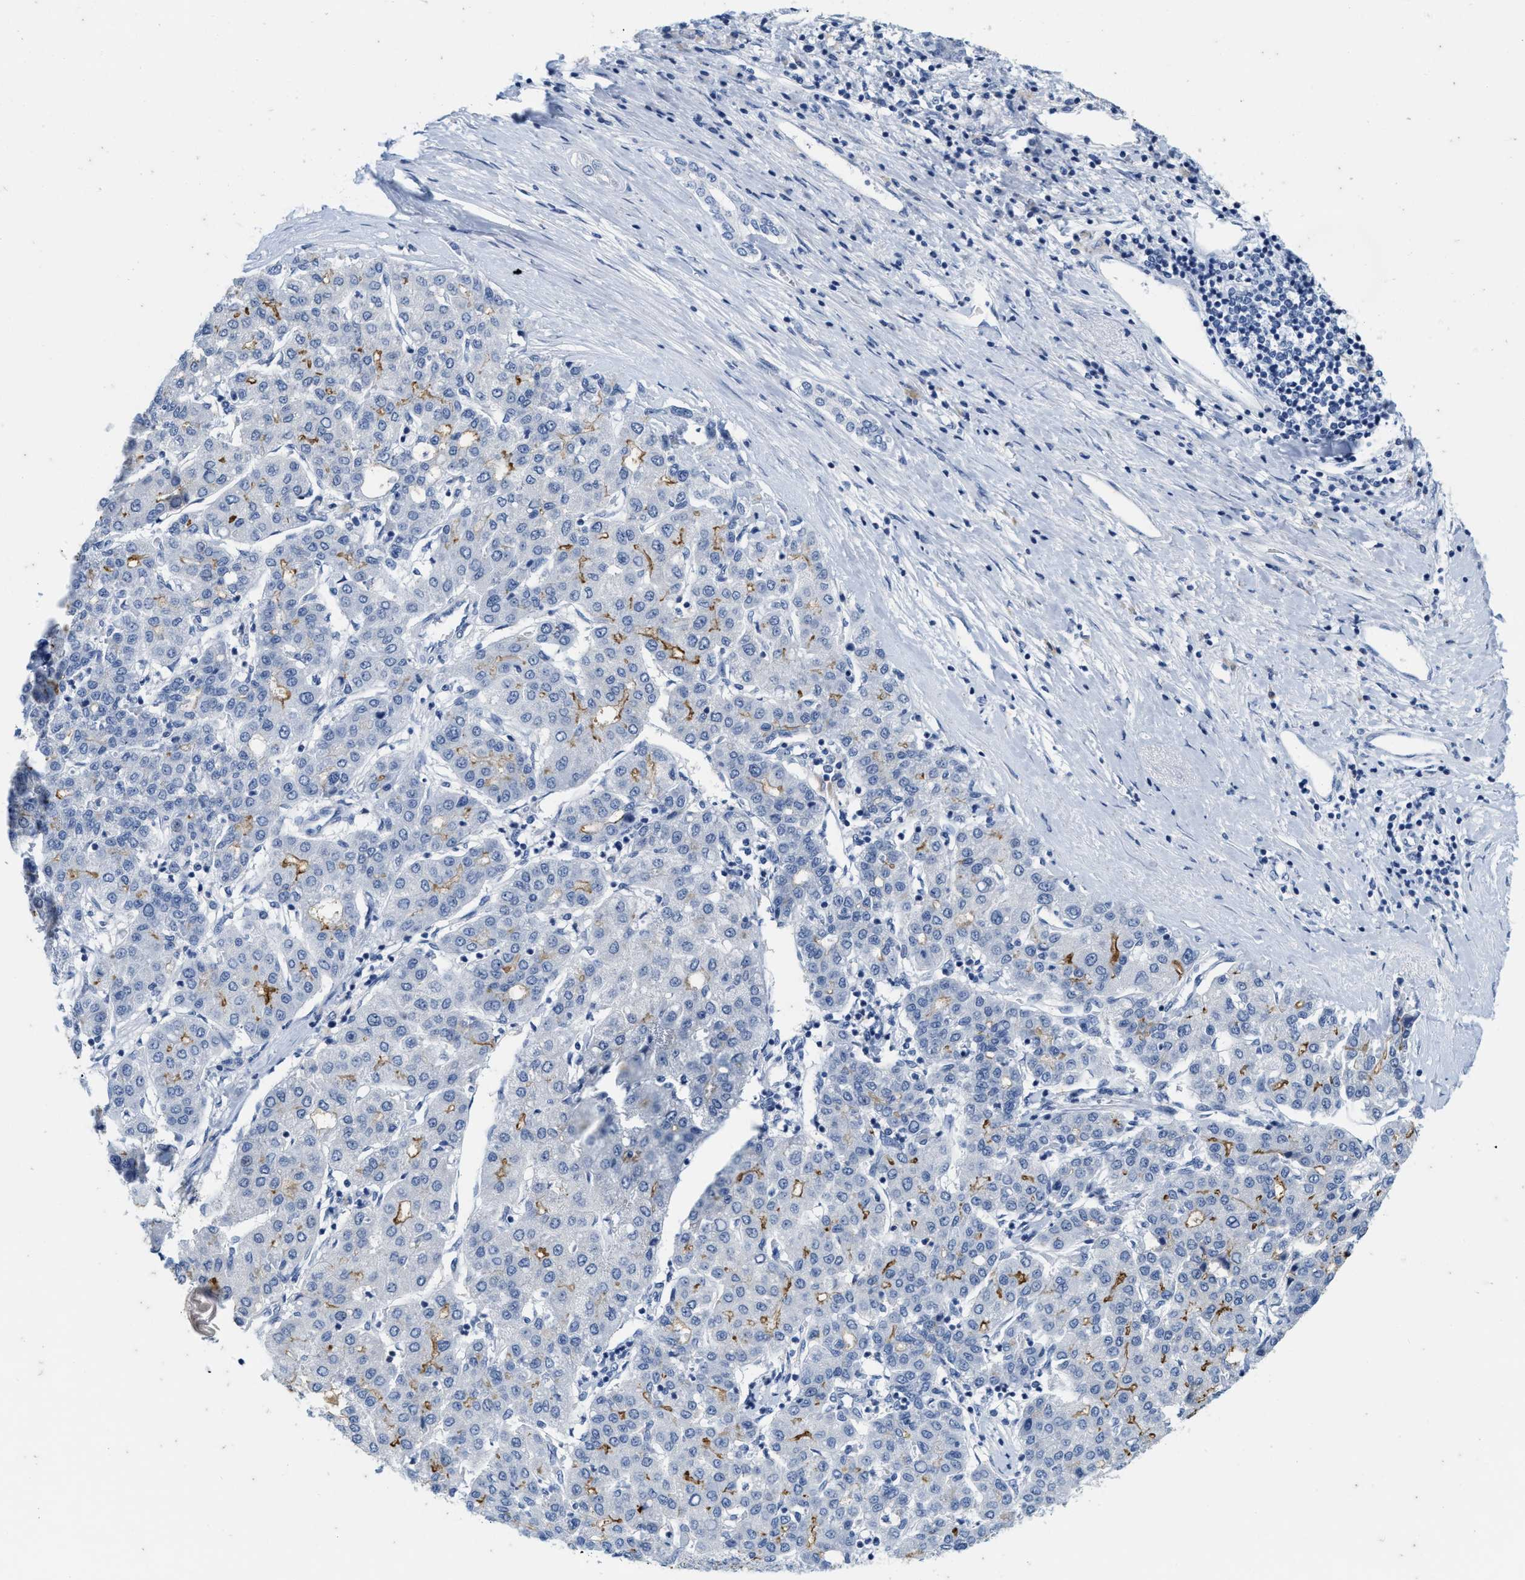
{"staining": {"intensity": "moderate", "quantity": "25%-75%", "location": "cytoplasmic/membranous"}, "tissue": "liver cancer", "cell_type": "Tumor cells", "image_type": "cancer", "snomed": [{"axis": "morphology", "description": "Carcinoma, Hepatocellular, NOS"}, {"axis": "topography", "description": "Liver"}], "caption": "High-power microscopy captured an IHC image of liver cancer, revealing moderate cytoplasmic/membranous positivity in about 25%-75% of tumor cells. The staining was performed using DAB to visualize the protein expression in brown, while the nuclei were stained in blue with hematoxylin (Magnification: 20x).", "gene": "ABCB11", "patient": {"sex": "male", "age": 65}}